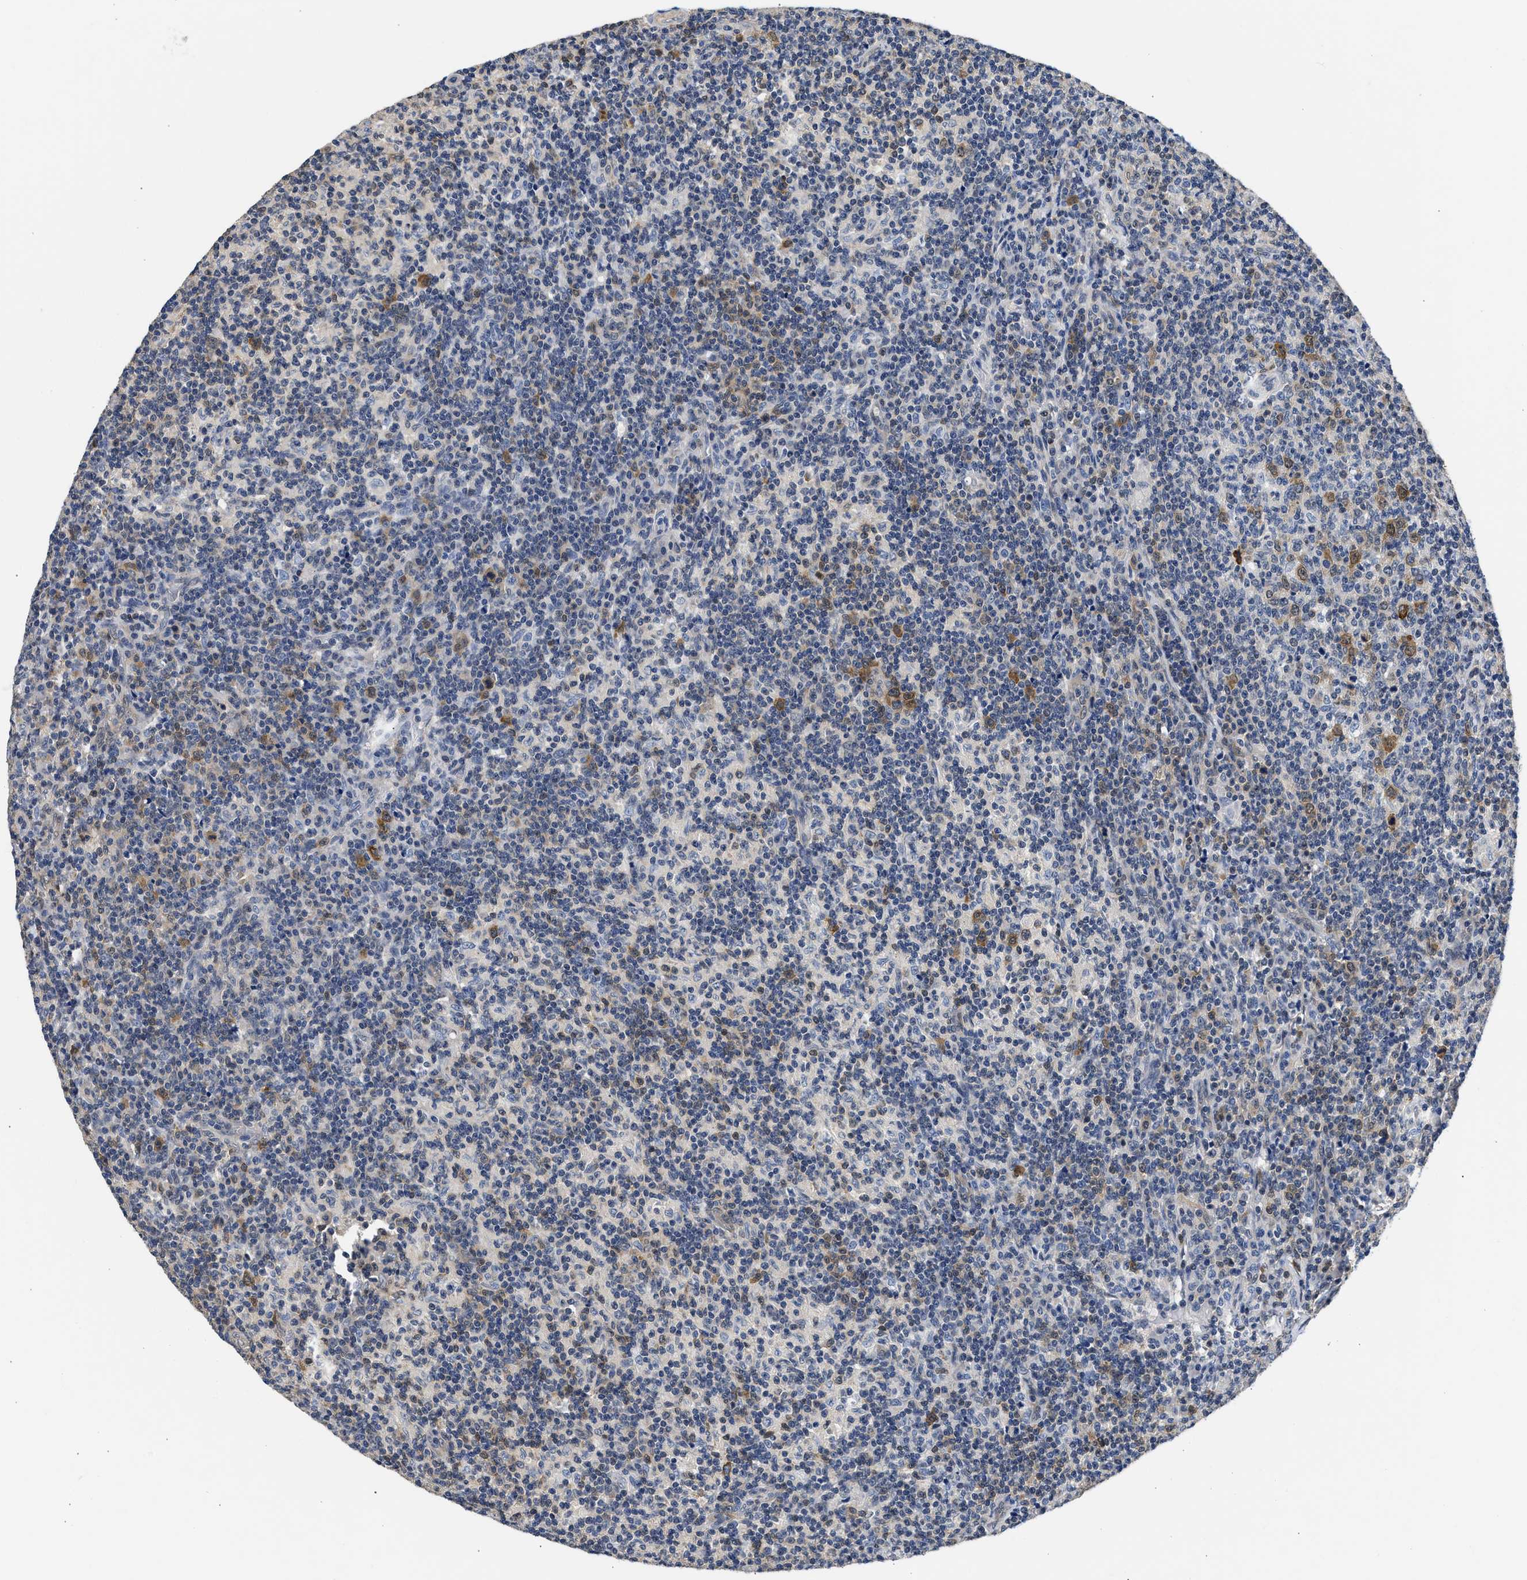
{"staining": {"intensity": "moderate", "quantity": "<25%", "location": "cytoplasmic/membranous"}, "tissue": "lymph node", "cell_type": "Germinal center cells", "image_type": "normal", "snomed": [{"axis": "morphology", "description": "Normal tissue, NOS"}, {"axis": "morphology", "description": "Inflammation, NOS"}, {"axis": "topography", "description": "Lymph node"}], "caption": "The image demonstrates staining of normal lymph node, revealing moderate cytoplasmic/membranous protein staining (brown color) within germinal center cells.", "gene": "XPO5", "patient": {"sex": "male", "age": 55}}